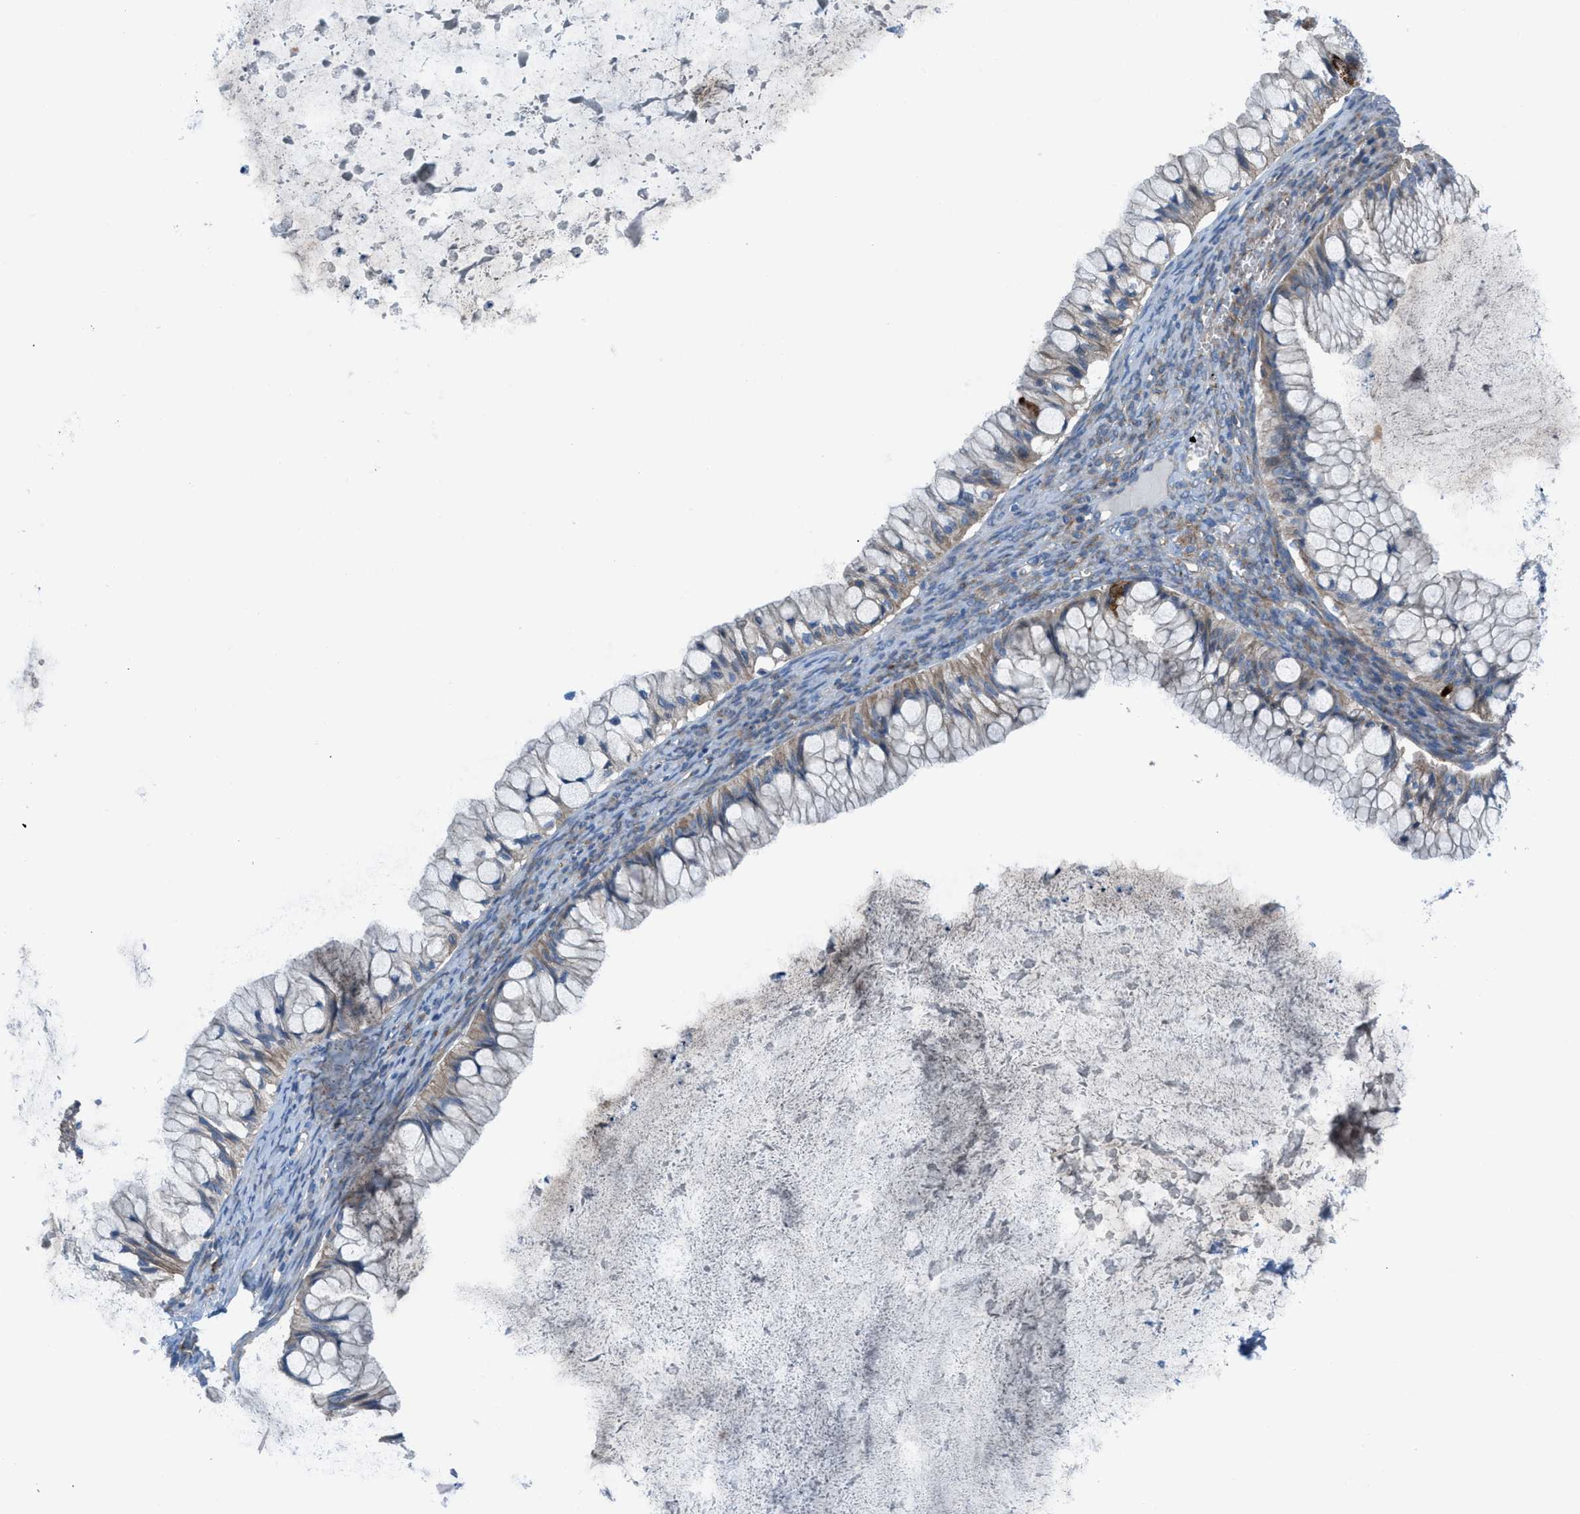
{"staining": {"intensity": "moderate", "quantity": "25%-75%", "location": "cytoplasmic/membranous"}, "tissue": "ovarian cancer", "cell_type": "Tumor cells", "image_type": "cancer", "snomed": [{"axis": "morphology", "description": "Cystadenocarcinoma, mucinous, NOS"}, {"axis": "topography", "description": "Ovary"}], "caption": "A micrograph of human ovarian cancer stained for a protein exhibits moderate cytoplasmic/membranous brown staining in tumor cells.", "gene": "EGFR", "patient": {"sex": "female", "age": 57}}